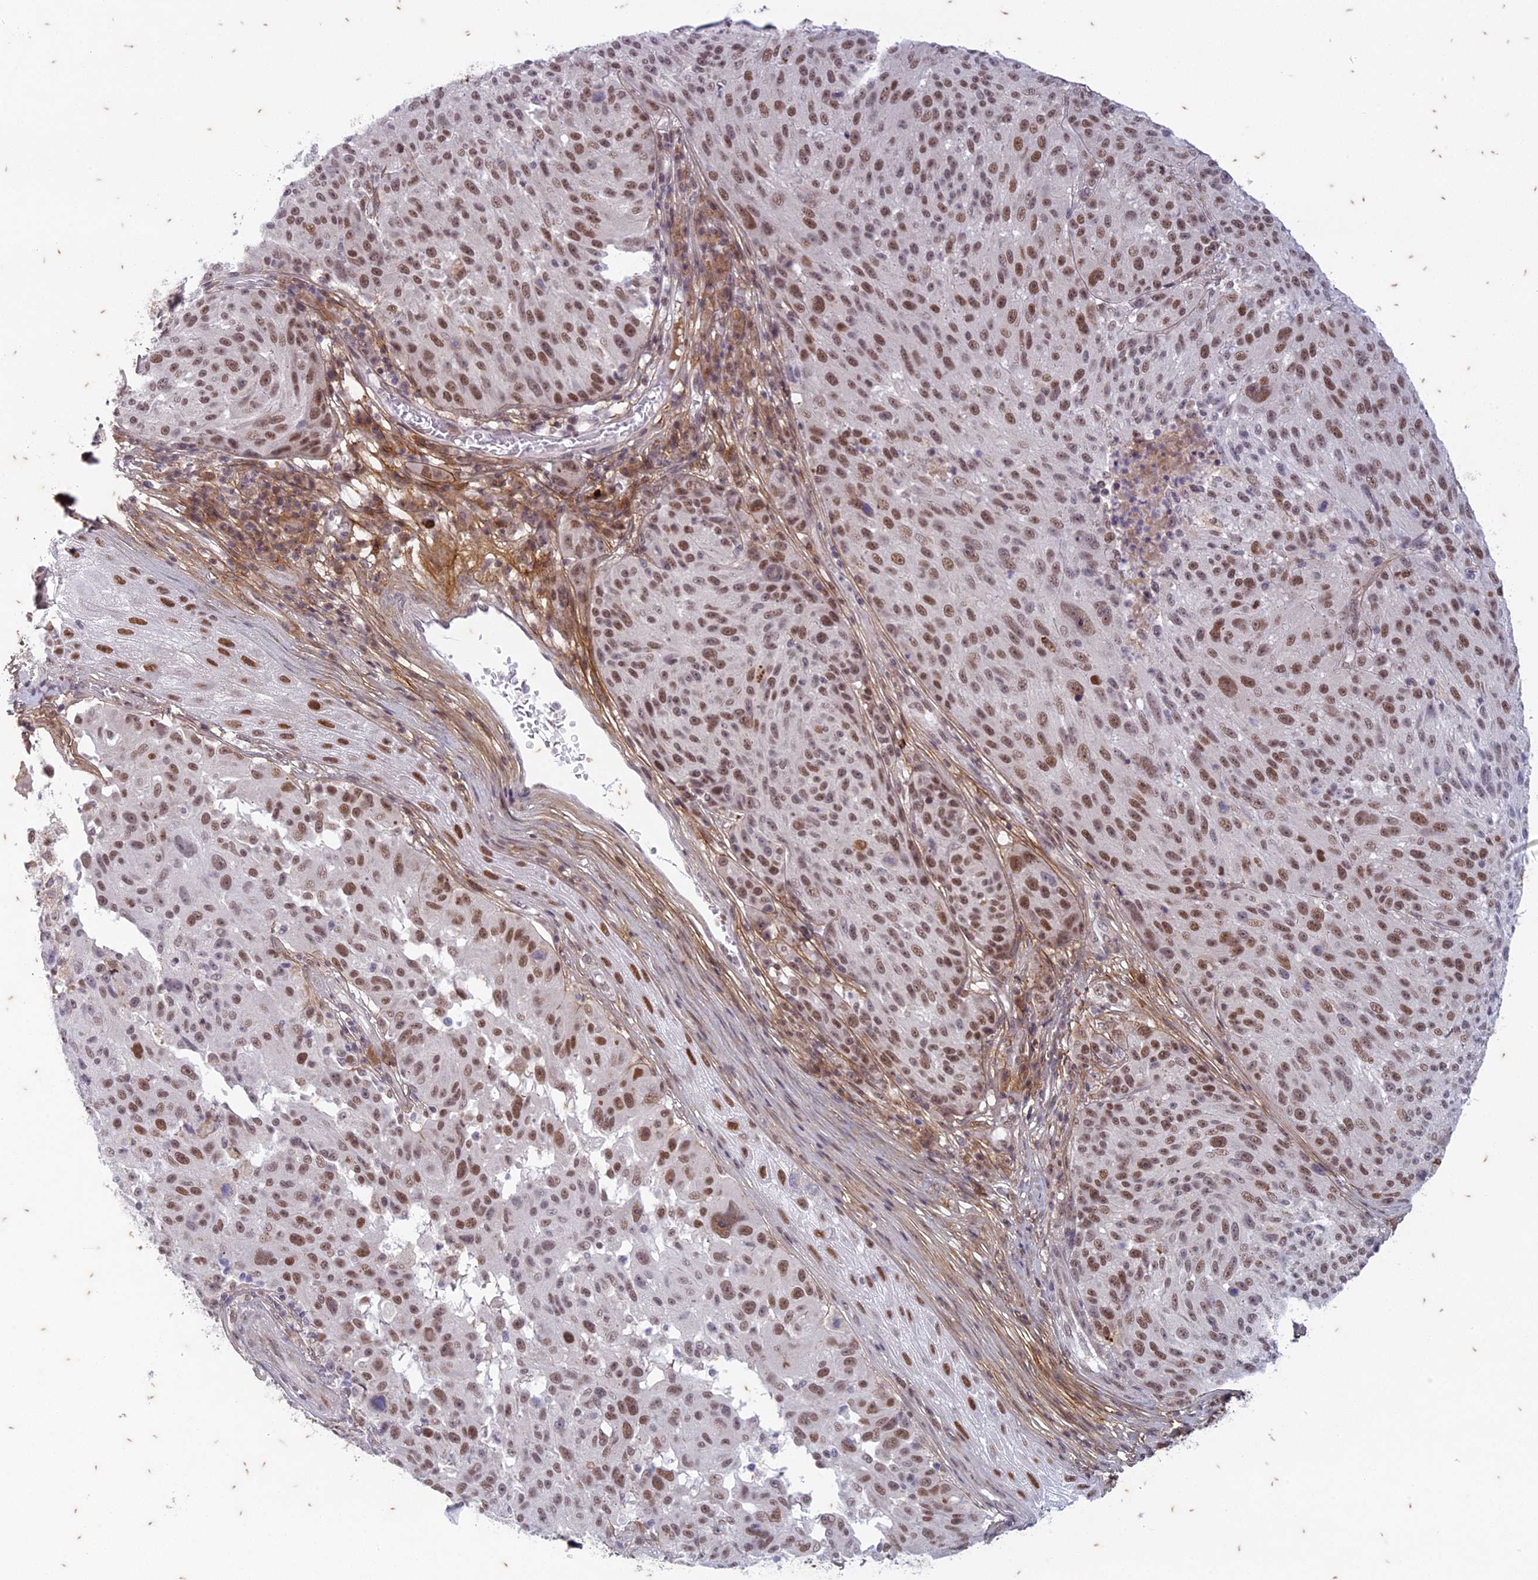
{"staining": {"intensity": "moderate", "quantity": ">75%", "location": "nuclear"}, "tissue": "melanoma", "cell_type": "Tumor cells", "image_type": "cancer", "snomed": [{"axis": "morphology", "description": "Malignant melanoma, NOS"}, {"axis": "topography", "description": "Skin"}], "caption": "A medium amount of moderate nuclear staining is present in approximately >75% of tumor cells in melanoma tissue. (Stains: DAB in brown, nuclei in blue, Microscopy: brightfield microscopy at high magnification).", "gene": "PABPN1L", "patient": {"sex": "male", "age": 53}}